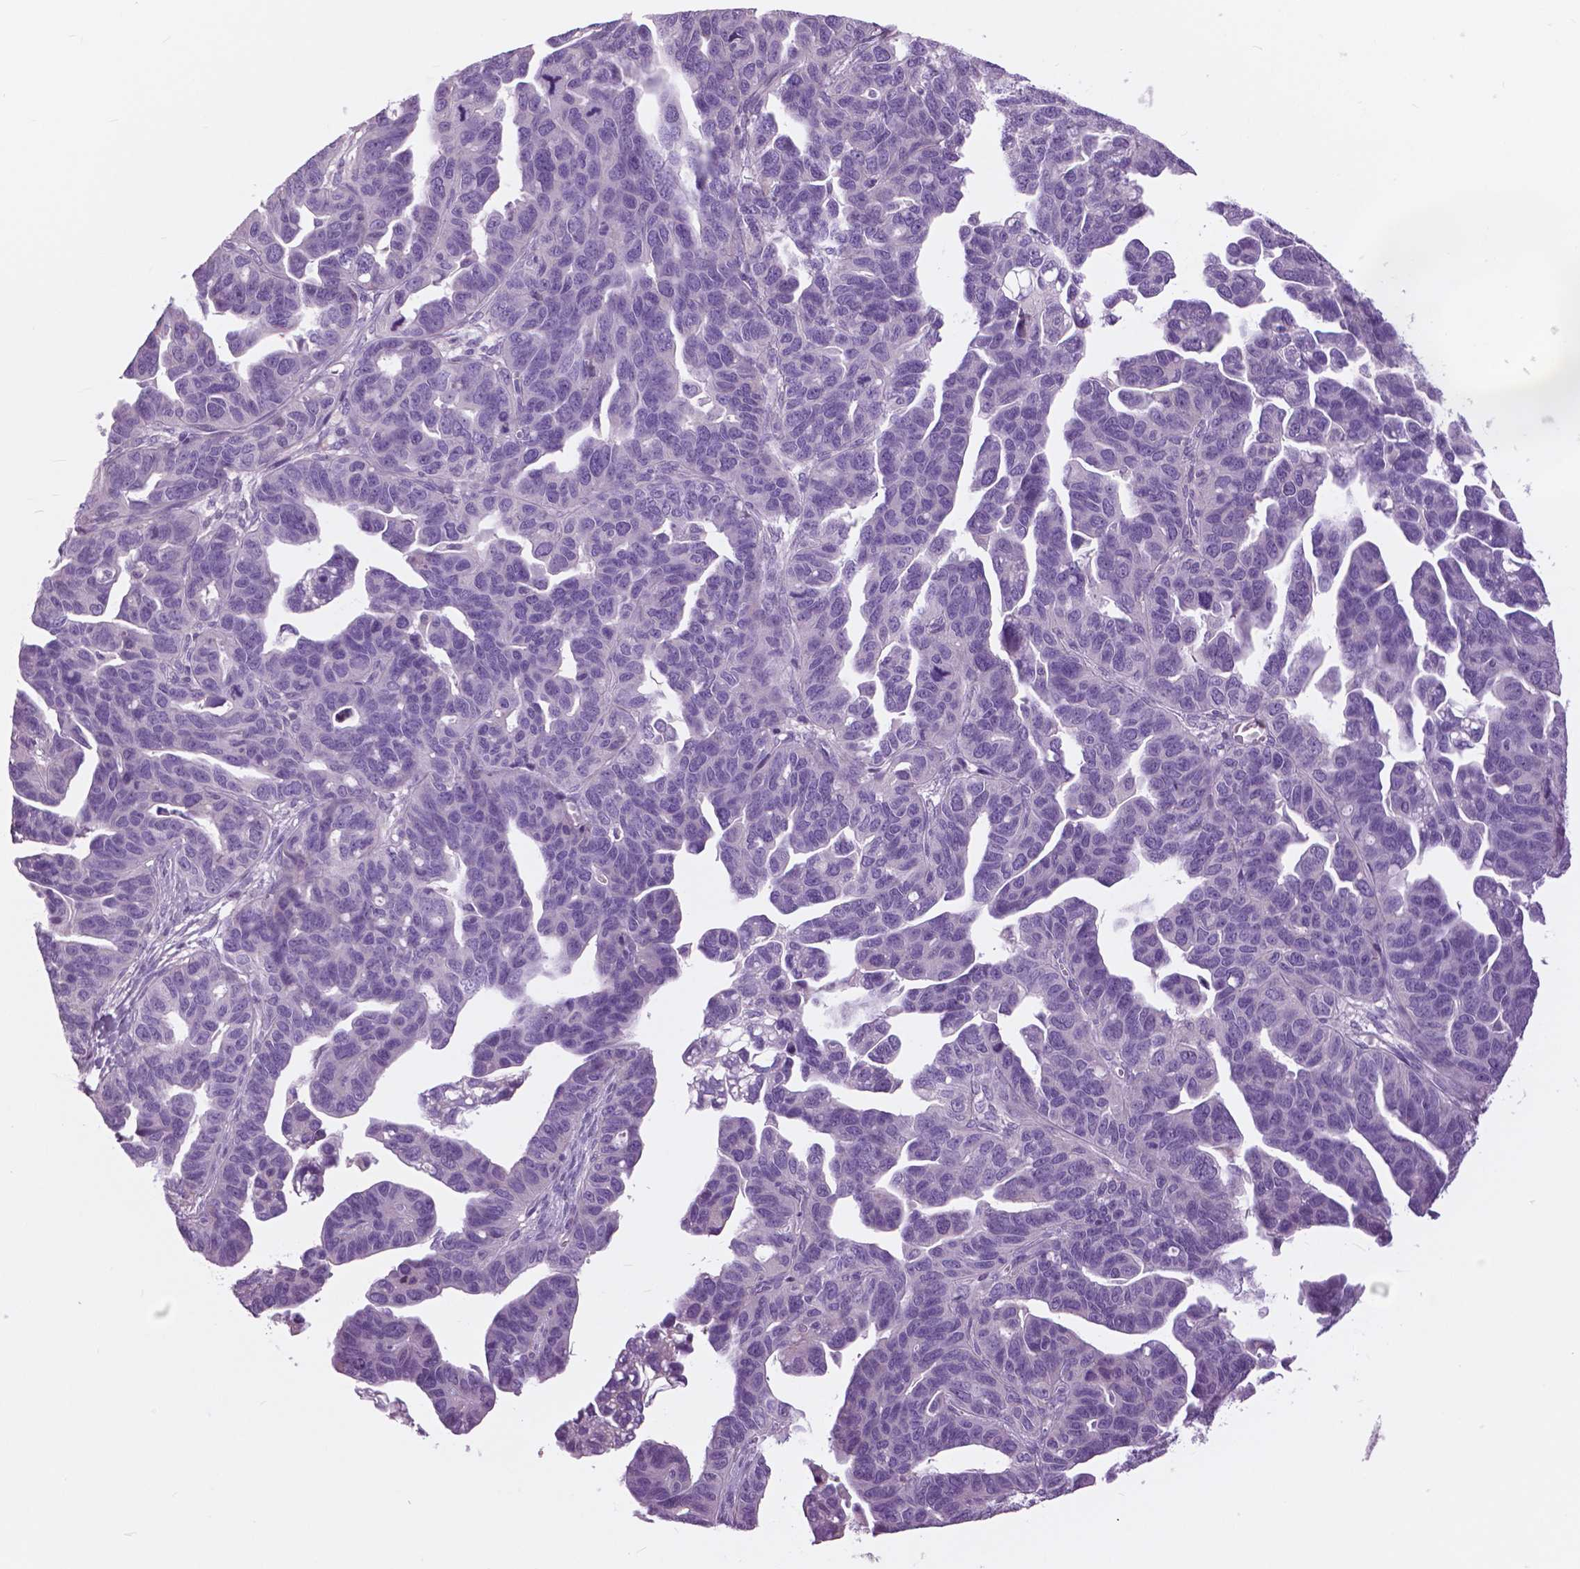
{"staining": {"intensity": "negative", "quantity": "none", "location": "none"}, "tissue": "ovarian cancer", "cell_type": "Tumor cells", "image_type": "cancer", "snomed": [{"axis": "morphology", "description": "Cystadenocarcinoma, serous, NOS"}, {"axis": "topography", "description": "Ovary"}], "caption": "This is an IHC photomicrograph of human ovarian cancer (serous cystadenocarcinoma). There is no expression in tumor cells.", "gene": "SERPINI1", "patient": {"sex": "female", "age": 69}}